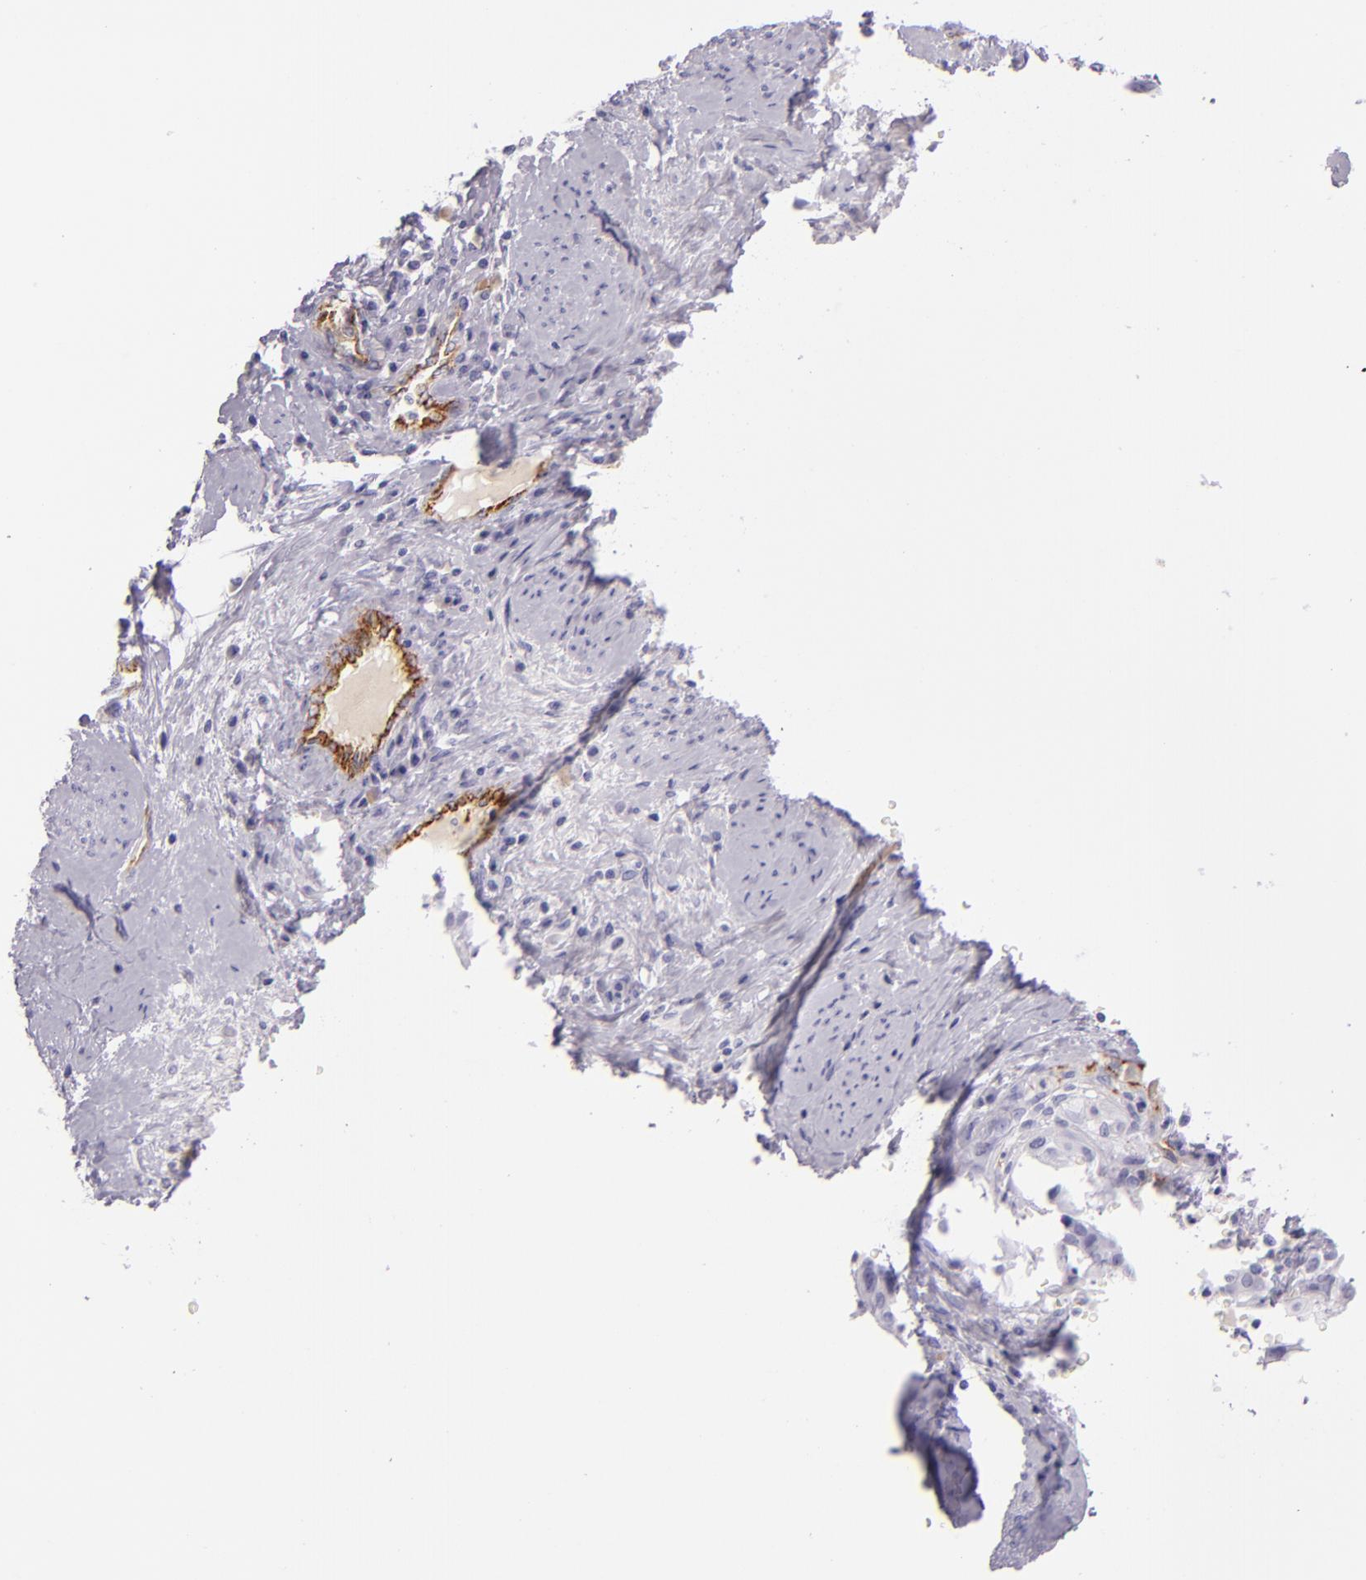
{"staining": {"intensity": "negative", "quantity": "none", "location": "none"}, "tissue": "cervical cancer", "cell_type": "Tumor cells", "image_type": "cancer", "snomed": [{"axis": "morphology", "description": "Squamous cell carcinoma, NOS"}, {"axis": "topography", "description": "Cervix"}], "caption": "The micrograph displays no significant positivity in tumor cells of cervical cancer.", "gene": "SELP", "patient": {"sex": "female", "age": 41}}